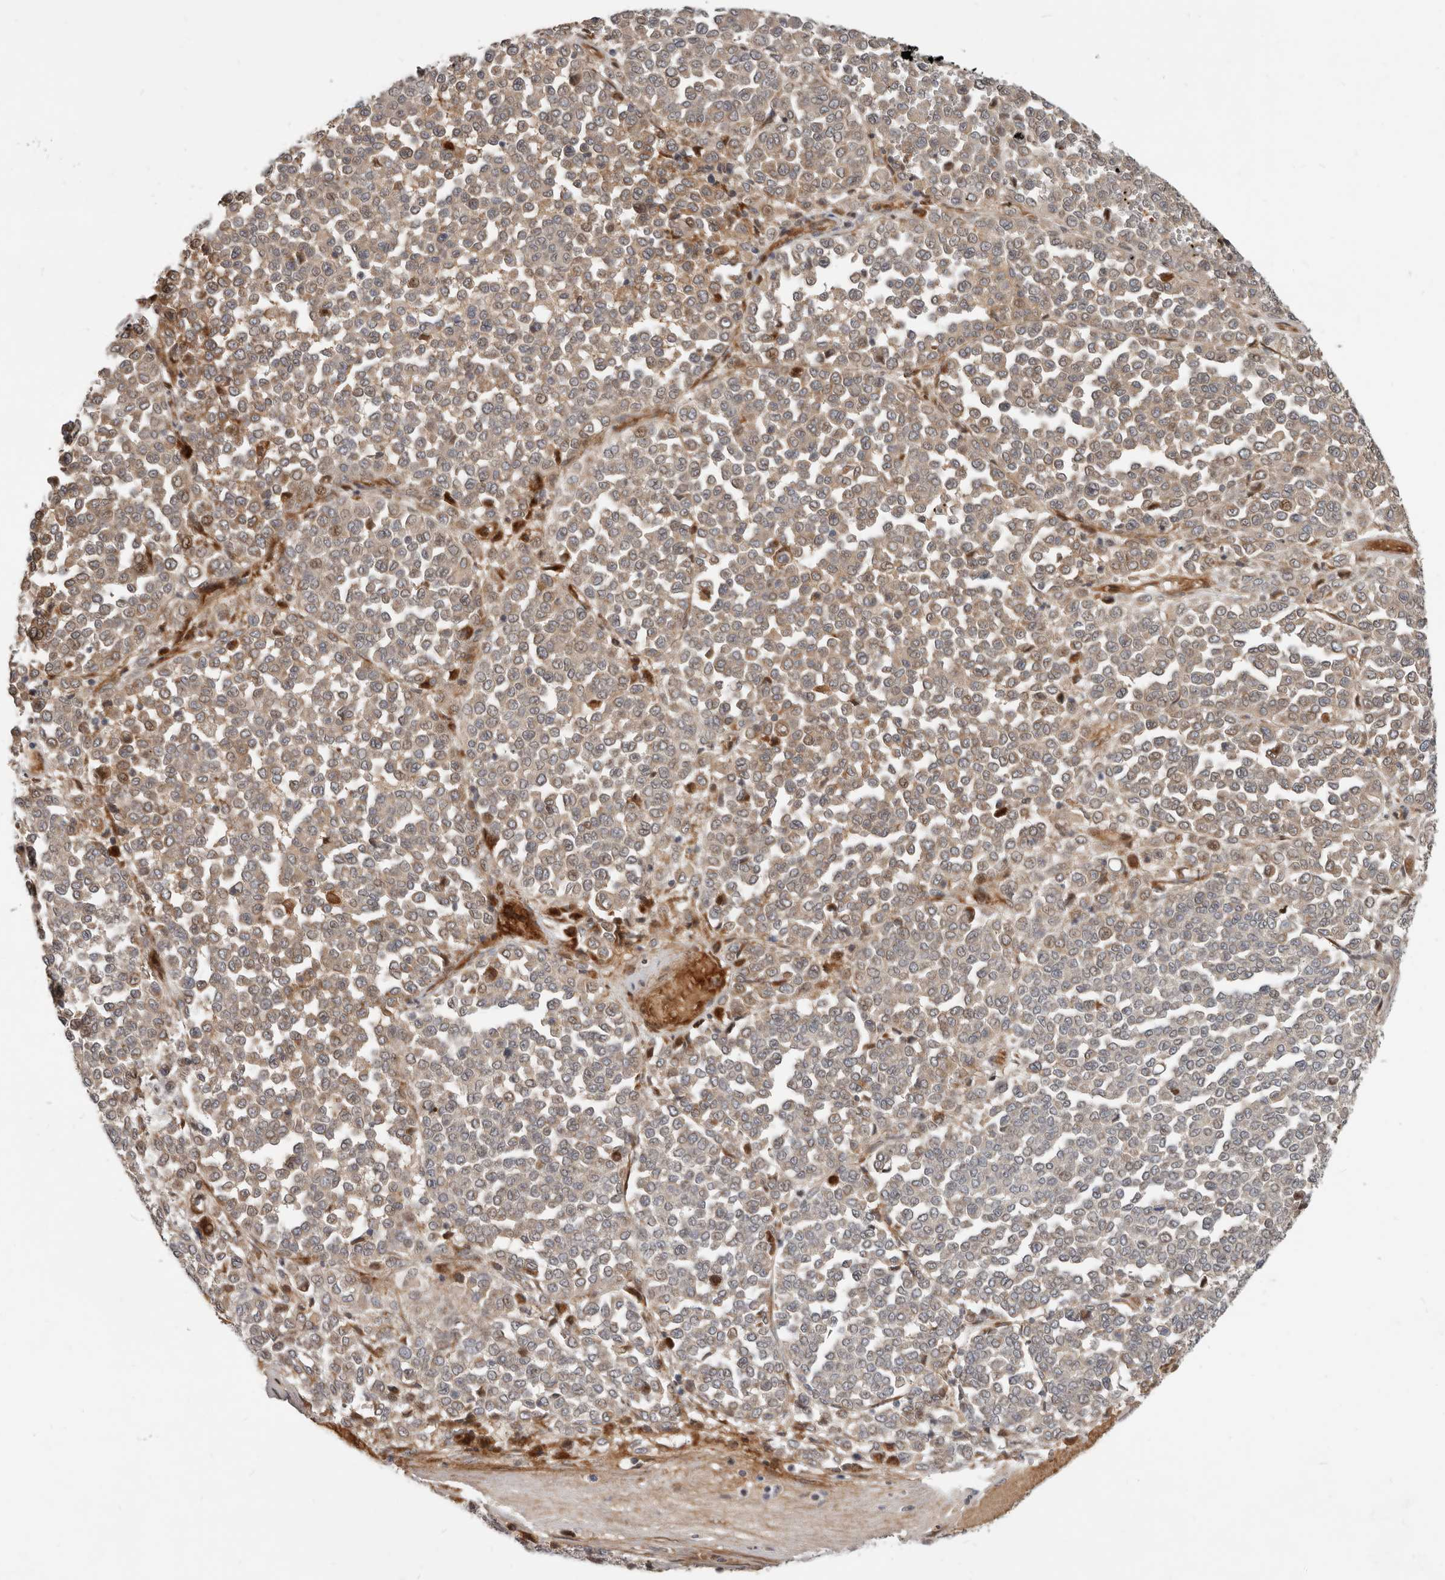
{"staining": {"intensity": "weak", "quantity": ">75%", "location": "cytoplasmic/membranous"}, "tissue": "melanoma", "cell_type": "Tumor cells", "image_type": "cancer", "snomed": [{"axis": "morphology", "description": "Malignant melanoma, Metastatic site"}, {"axis": "topography", "description": "Pancreas"}], "caption": "An immunohistochemistry (IHC) micrograph of tumor tissue is shown. Protein staining in brown labels weak cytoplasmic/membranous positivity in malignant melanoma (metastatic site) within tumor cells. (IHC, brightfield microscopy, high magnification).", "gene": "NPY4R", "patient": {"sex": "female", "age": 30}}